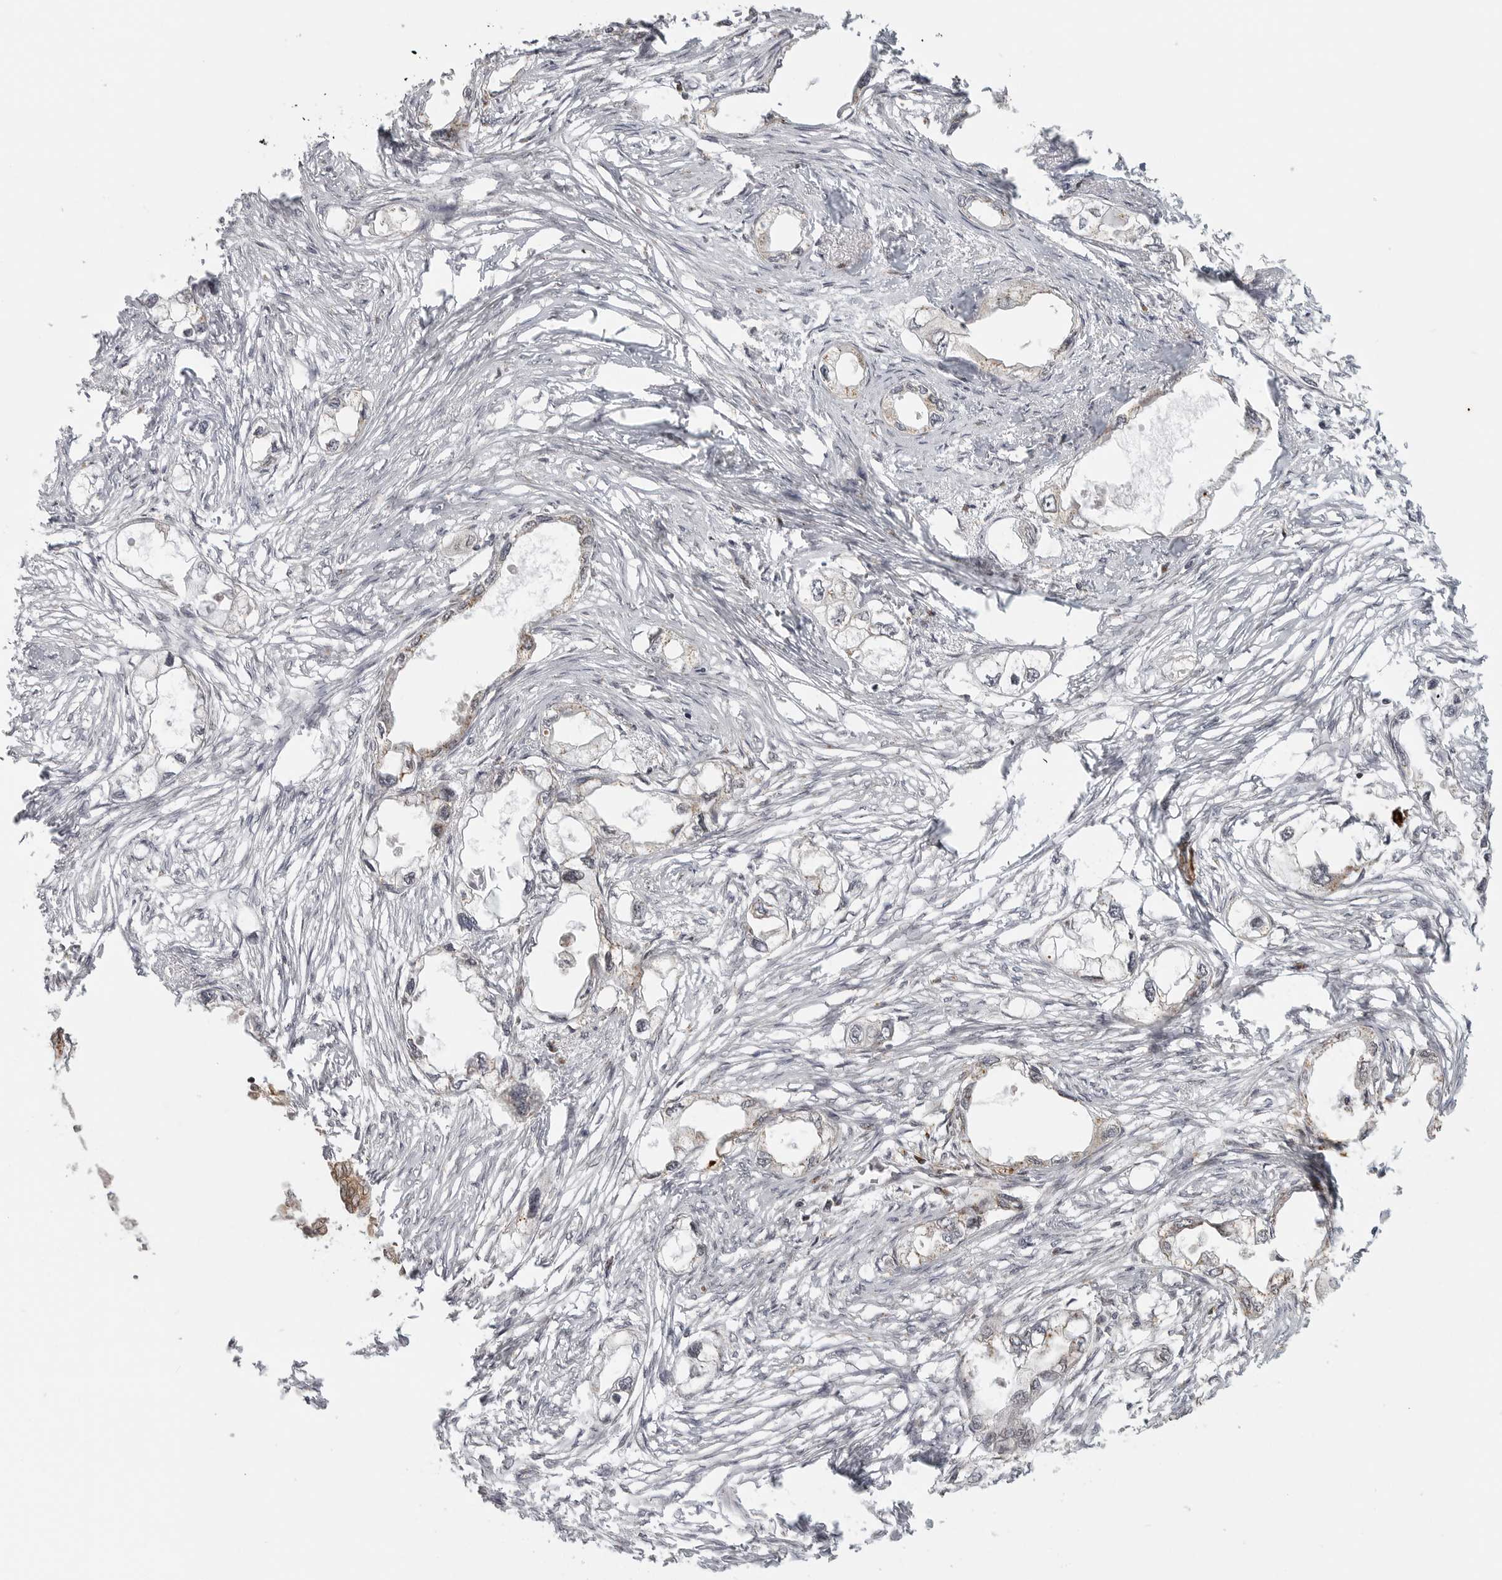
{"staining": {"intensity": "weak", "quantity": "25%-75%", "location": "cytoplasmic/membranous"}, "tissue": "endometrial cancer", "cell_type": "Tumor cells", "image_type": "cancer", "snomed": [{"axis": "morphology", "description": "Adenocarcinoma, NOS"}, {"axis": "morphology", "description": "Adenocarcinoma, metastatic, NOS"}, {"axis": "topography", "description": "Adipose tissue"}, {"axis": "topography", "description": "Endometrium"}], "caption": "IHC image of neoplastic tissue: endometrial cancer stained using IHC exhibits low levels of weak protein expression localized specifically in the cytoplasmic/membranous of tumor cells, appearing as a cytoplasmic/membranous brown color.", "gene": "COPA", "patient": {"sex": "female", "age": 67}}